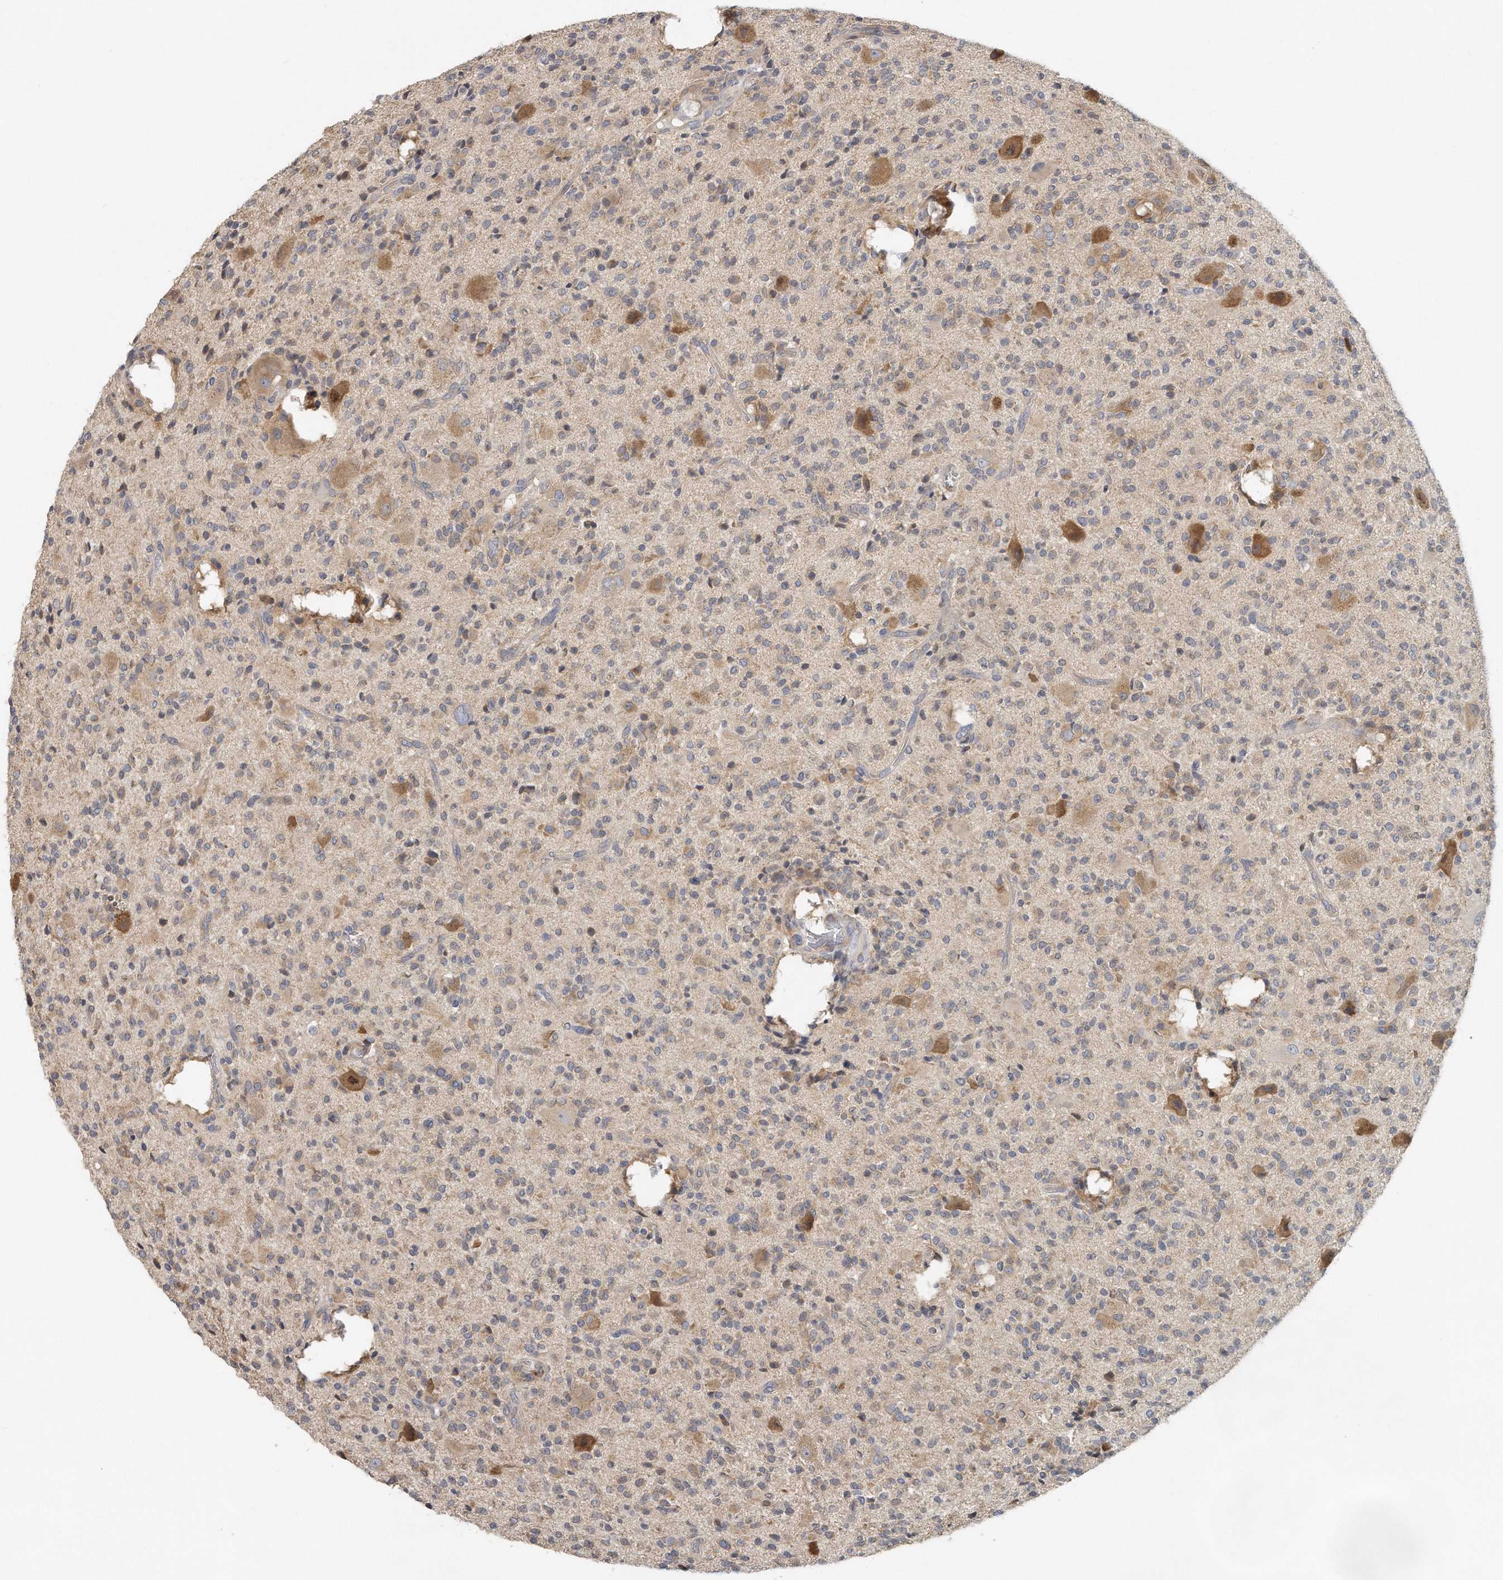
{"staining": {"intensity": "weak", "quantity": ">75%", "location": "cytoplasmic/membranous"}, "tissue": "glioma", "cell_type": "Tumor cells", "image_type": "cancer", "snomed": [{"axis": "morphology", "description": "Glioma, malignant, High grade"}, {"axis": "topography", "description": "Brain"}], "caption": "A micrograph of human malignant high-grade glioma stained for a protein exhibits weak cytoplasmic/membranous brown staining in tumor cells. (Brightfield microscopy of DAB IHC at high magnification).", "gene": "EIF3I", "patient": {"sex": "male", "age": 34}}